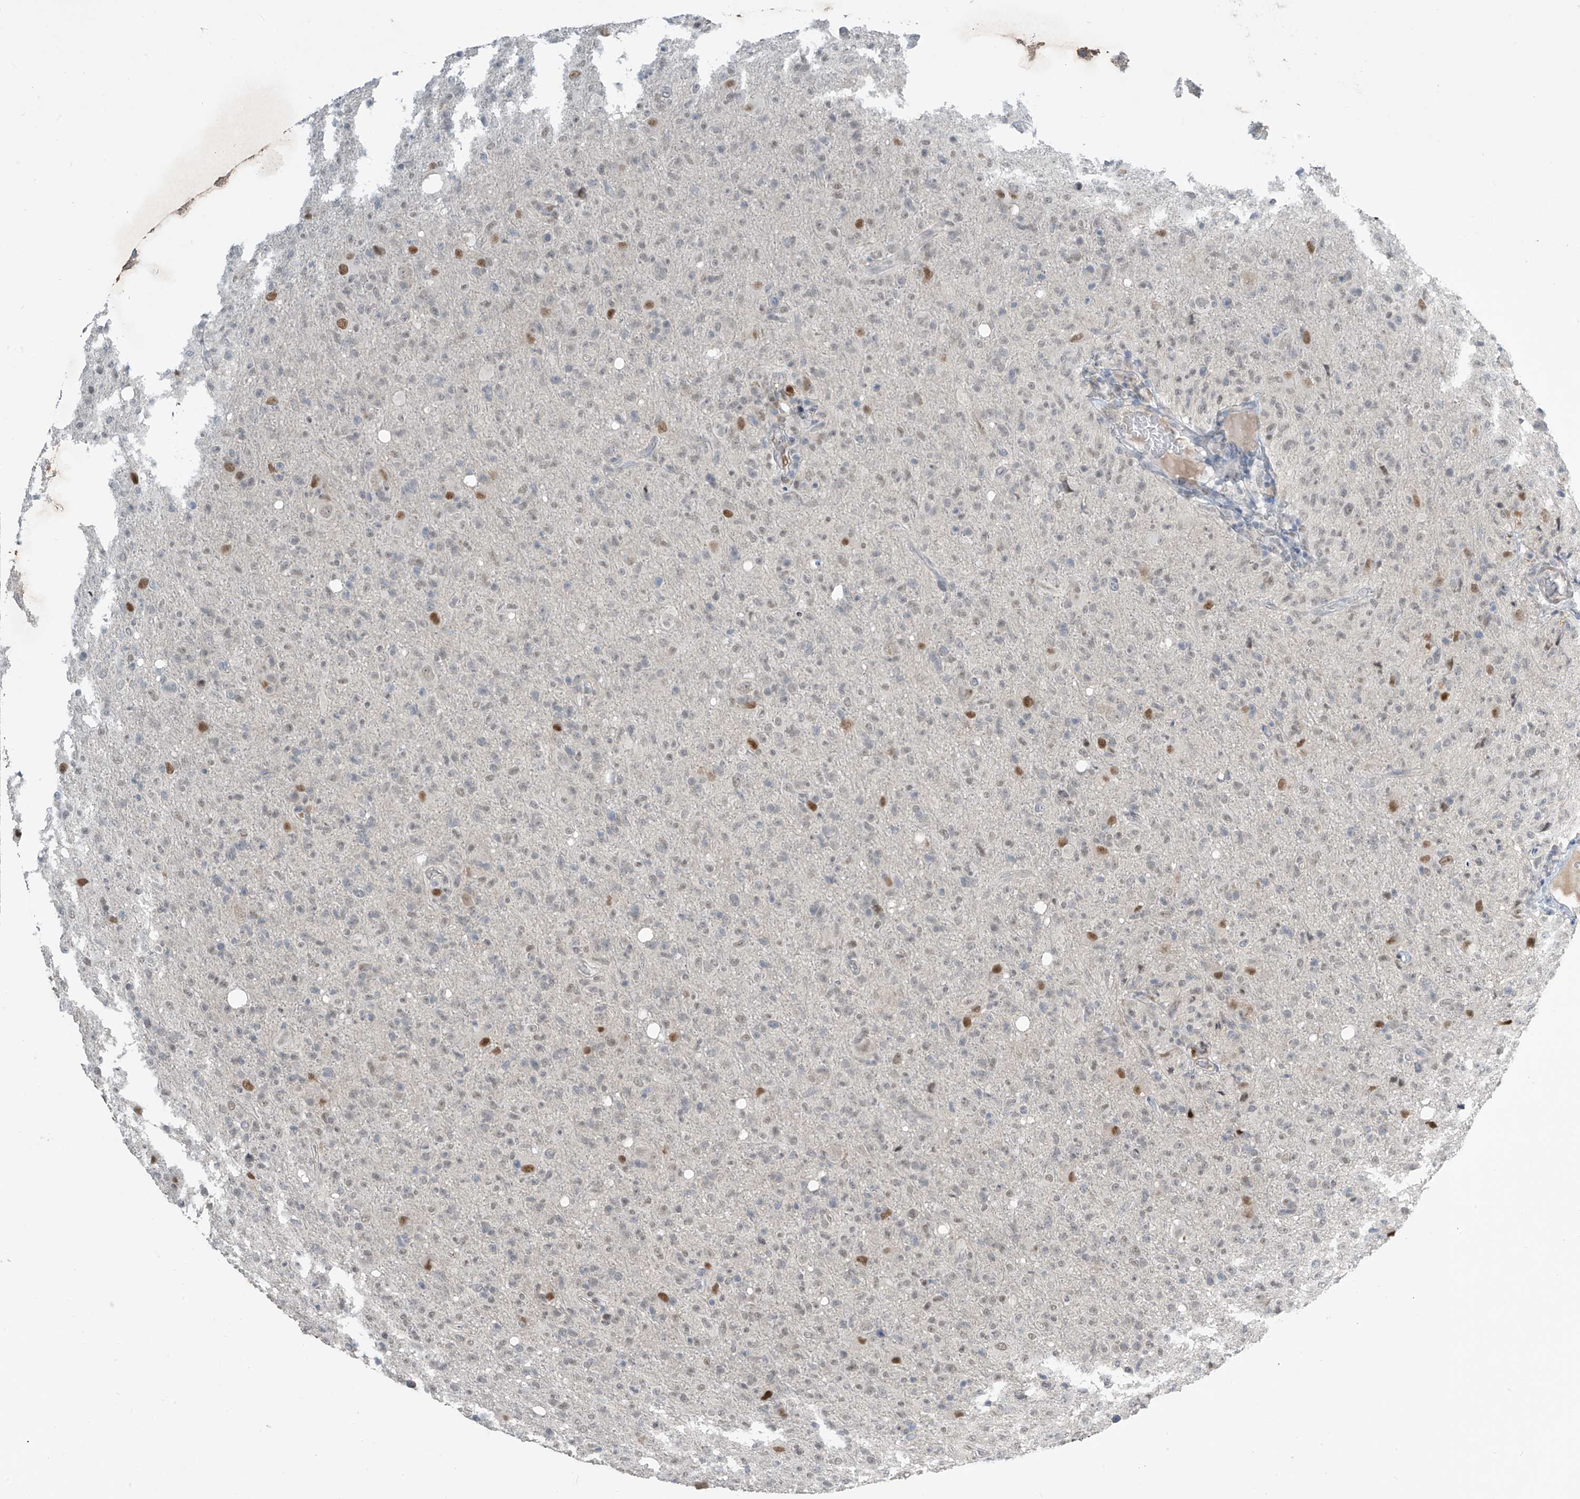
{"staining": {"intensity": "negative", "quantity": "none", "location": "none"}, "tissue": "glioma", "cell_type": "Tumor cells", "image_type": "cancer", "snomed": [{"axis": "morphology", "description": "Glioma, malignant, High grade"}, {"axis": "topography", "description": "Brain"}], "caption": "This is an immunohistochemistry photomicrograph of human glioma. There is no positivity in tumor cells.", "gene": "METAP1D", "patient": {"sex": "female", "age": 57}}